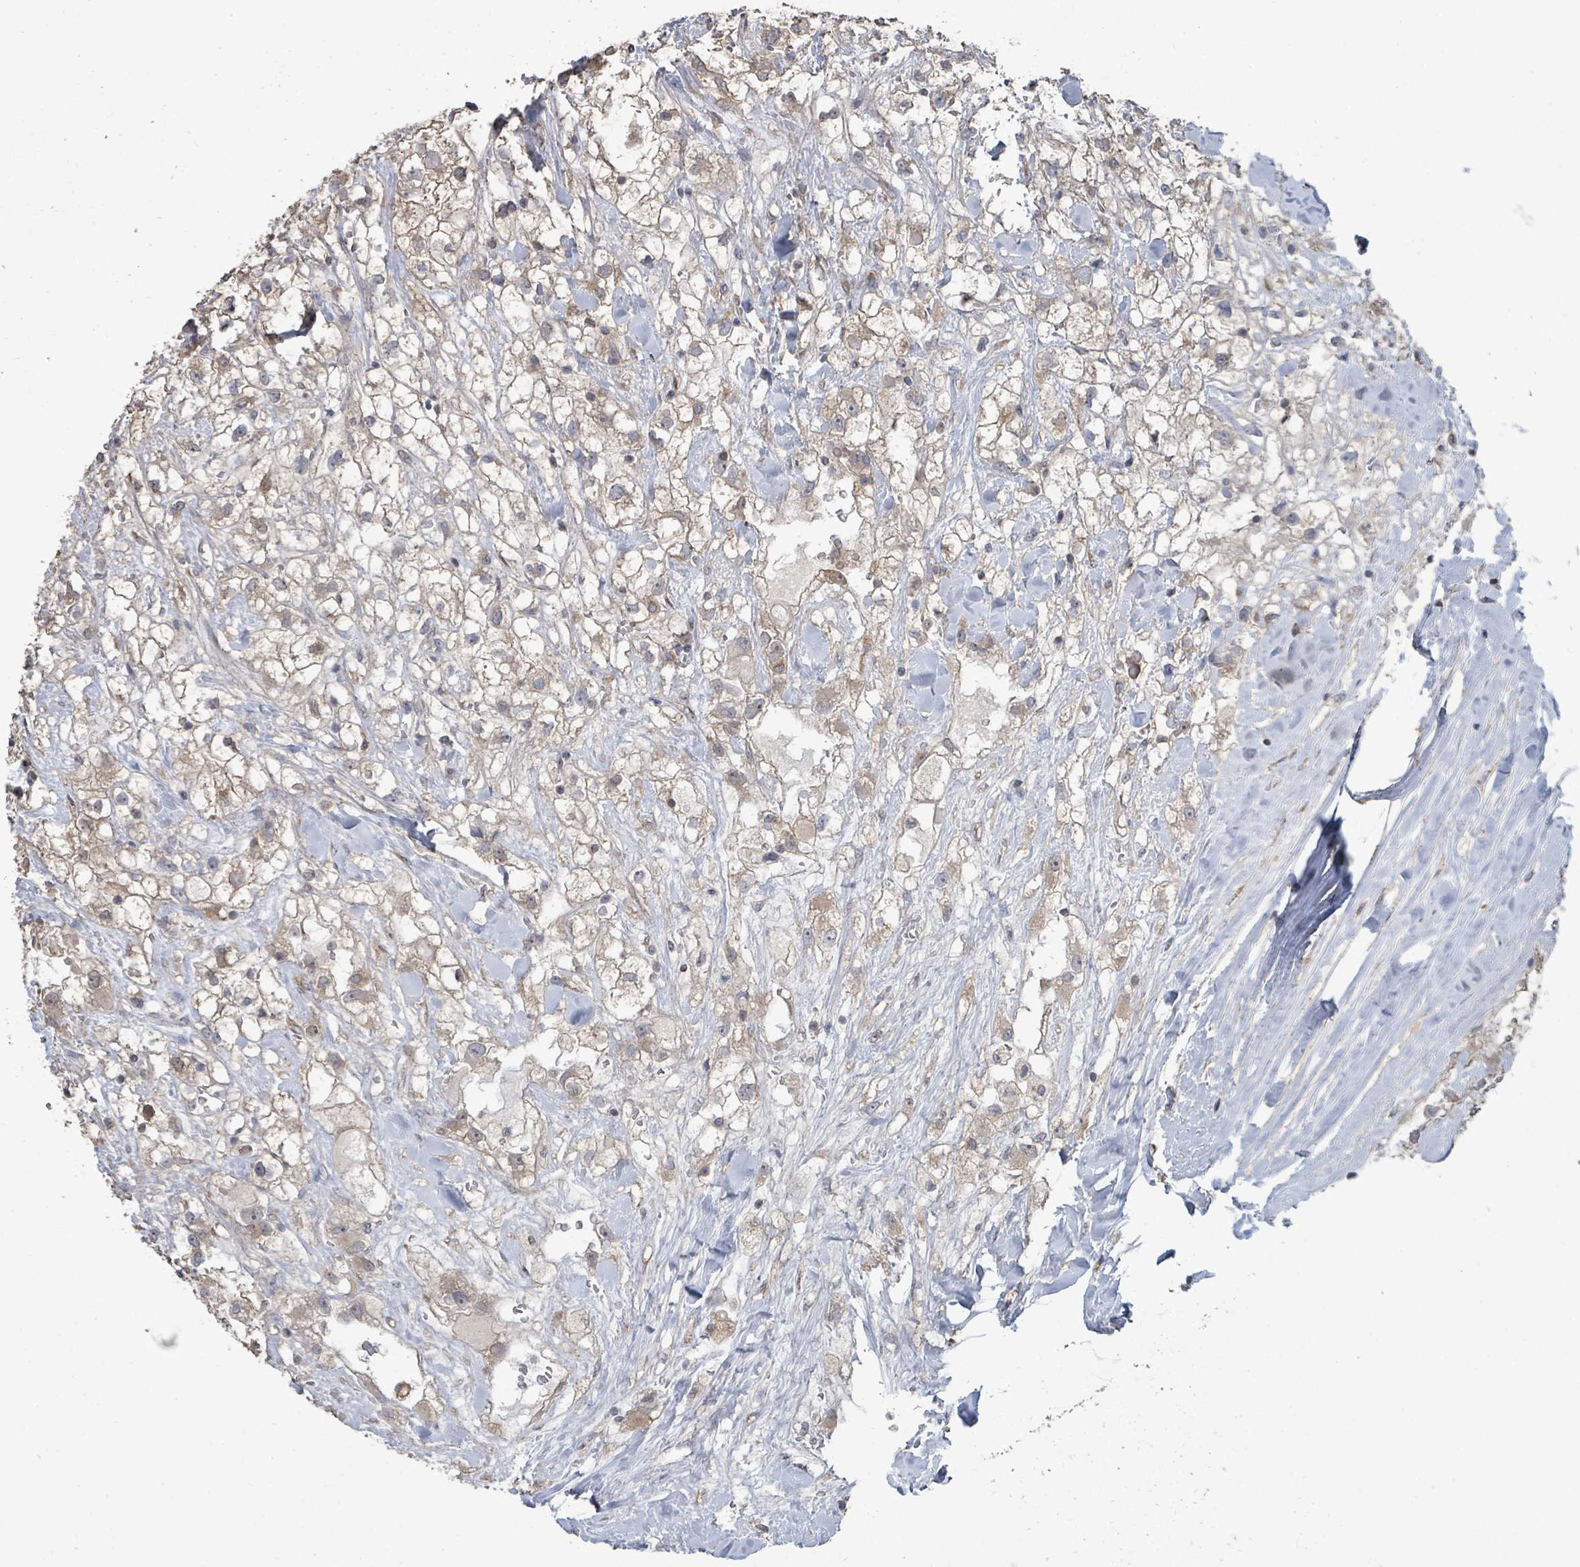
{"staining": {"intensity": "weak", "quantity": "25%-75%", "location": "cytoplasmic/membranous"}, "tissue": "renal cancer", "cell_type": "Tumor cells", "image_type": "cancer", "snomed": [{"axis": "morphology", "description": "Adenocarcinoma, NOS"}, {"axis": "topography", "description": "Kidney"}], "caption": "This photomicrograph demonstrates renal cancer stained with IHC to label a protein in brown. The cytoplasmic/membranous of tumor cells show weak positivity for the protein. Nuclei are counter-stained blue.", "gene": "SLC9A7", "patient": {"sex": "male", "age": 59}}